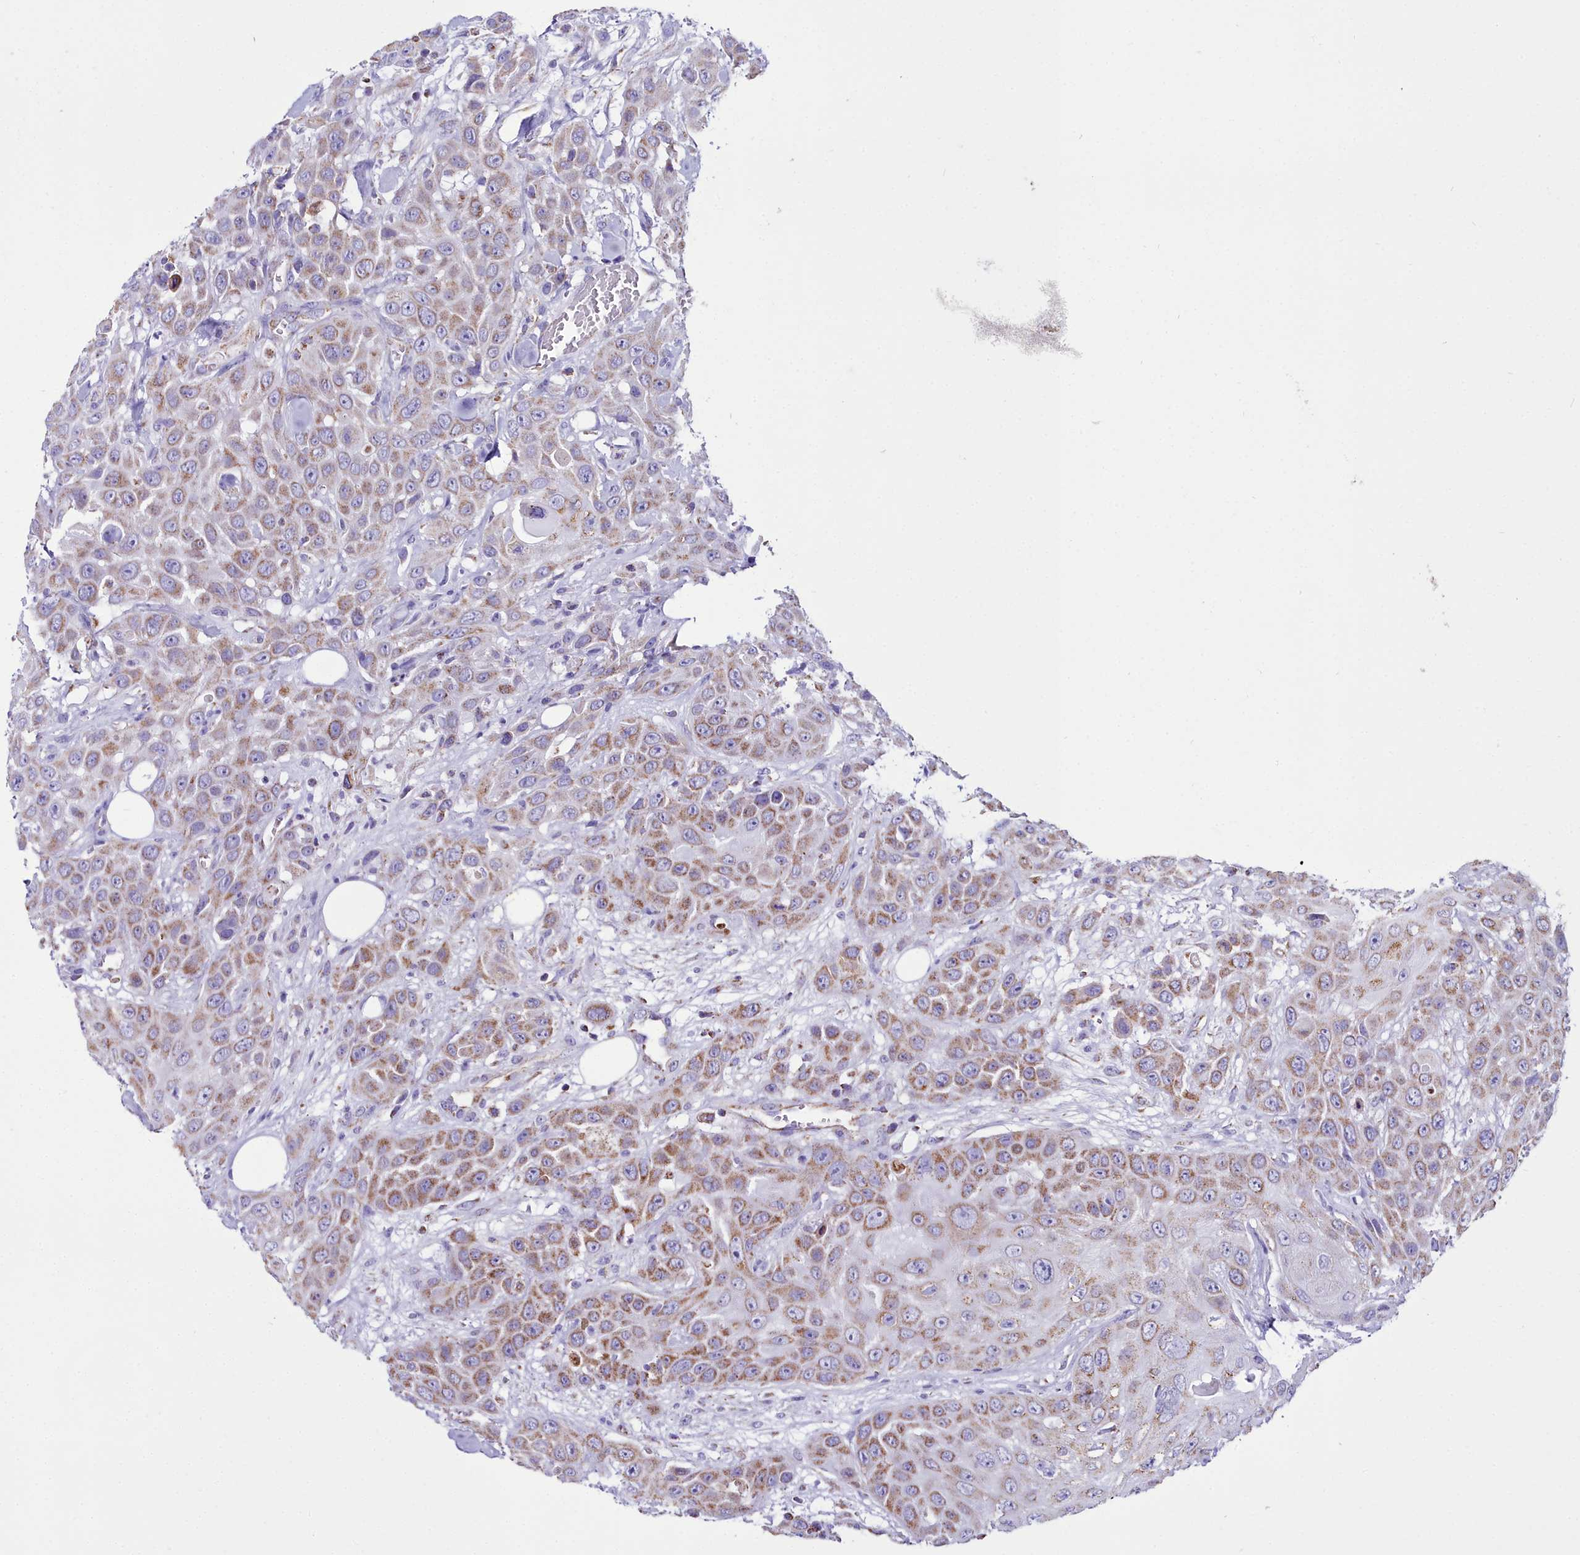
{"staining": {"intensity": "moderate", "quantity": ">75%", "location": "cytoplasmic/membranous"}, "tissue": "head and neck cancer", "cell_type": "Tumor cells", "image_type": "cancer", "snomed": [{"axis": "morphology", "description": "Squamous cell carcinoma, NOS"}, {"axis": "topography", "description": "Head-Neck"}], "caption": "Protein staining reveals moderate cytoplasmic/membranous positivity in approximately >75% of tumor cells in head and neck cancer (squamous cell carcinoma).", "gene": "WDFY3", "patient": {"sex": "male", "age": 81}}